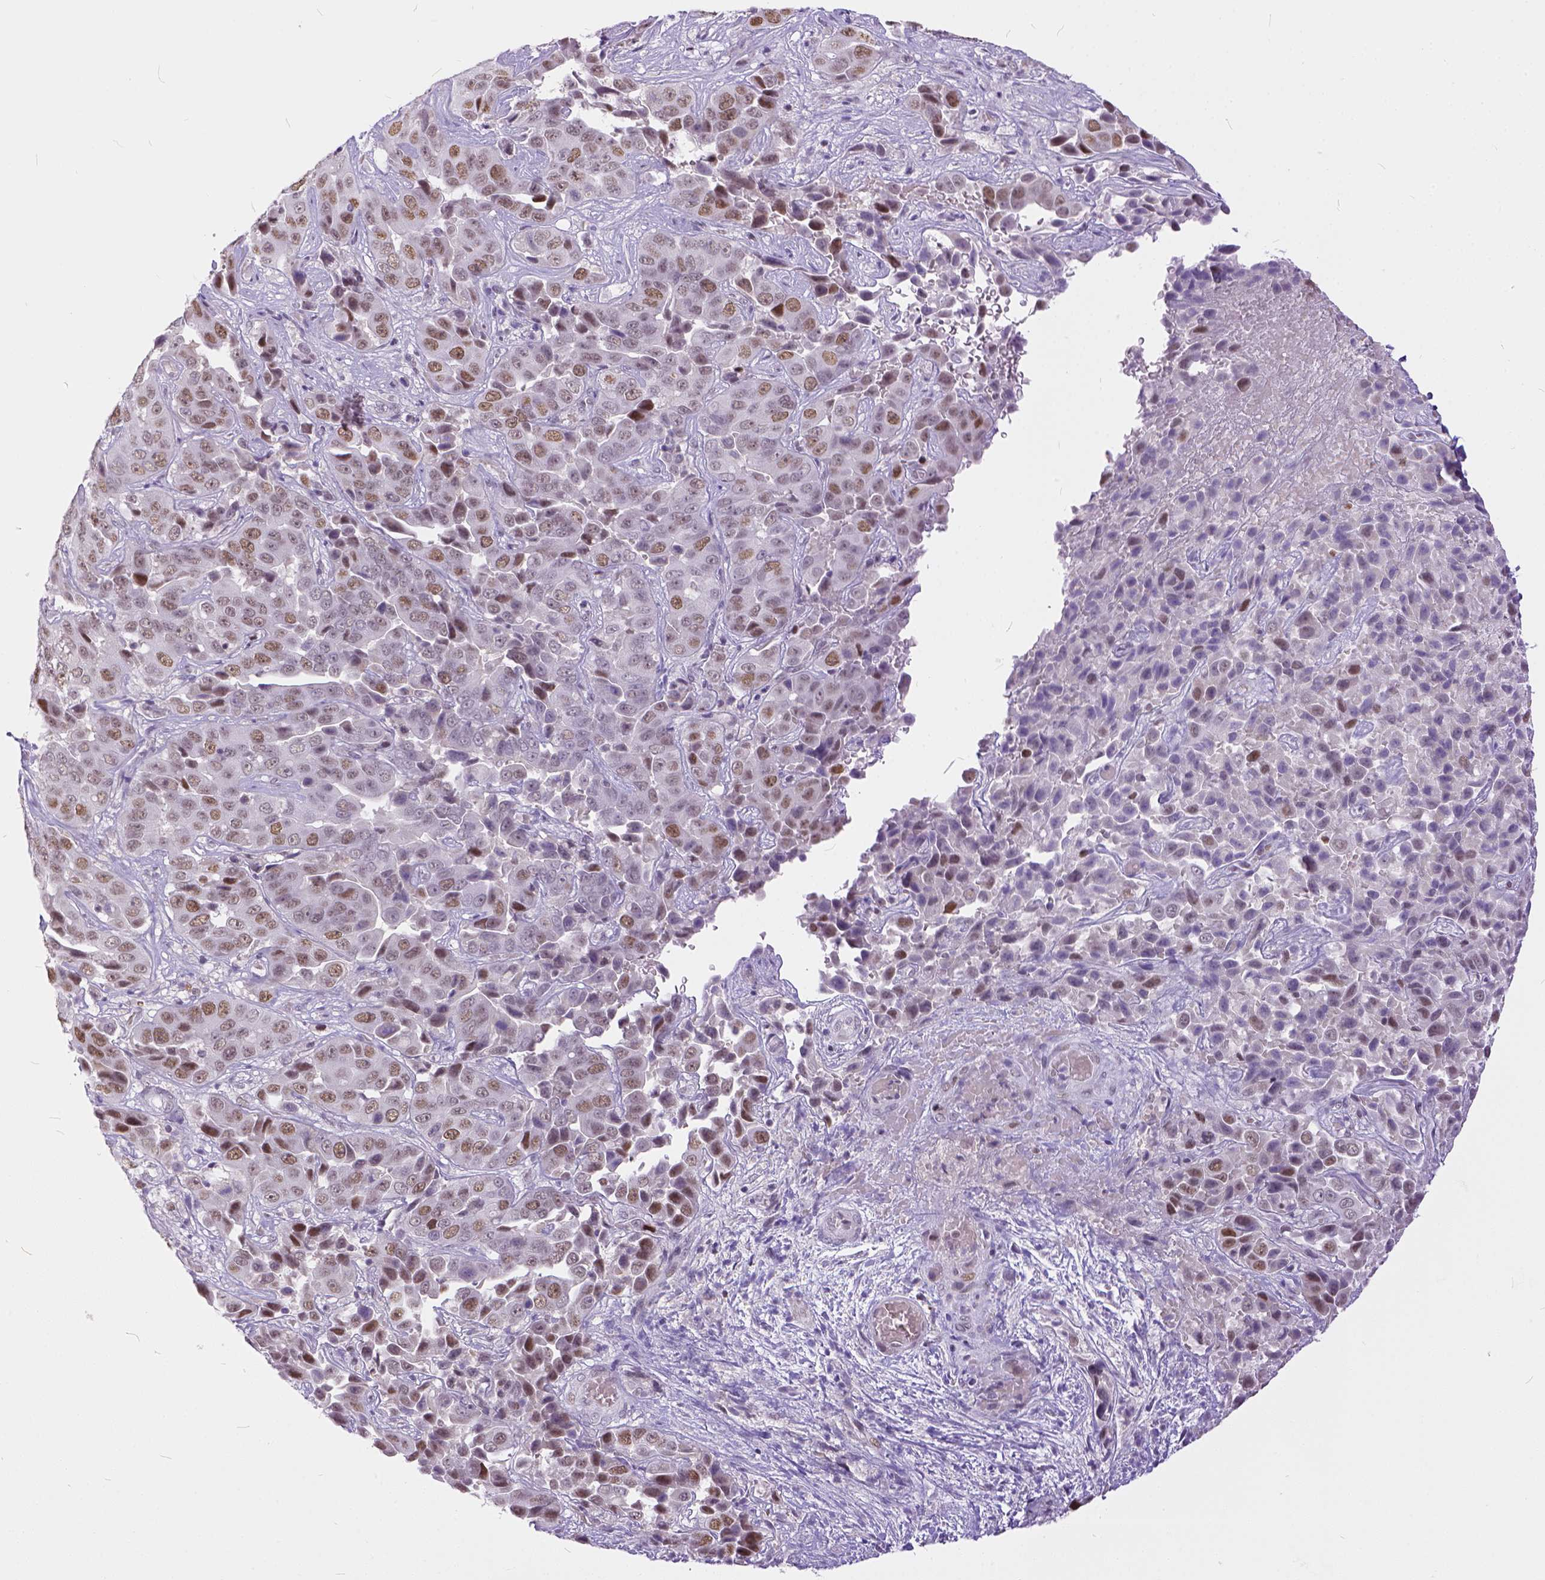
{"staining": {"intensity": "weak", "quantity": "25%-75%", "location": "nuclear"}, "tissue": "liver cancer", "cell_type": "Tumor cells", "image_type": "cancer", "snomed": [{"axis": "morphology", "description": "Cholangiocarcinoma"}, {"axis": "topography", "description": "Liver"}], "caption": "Protein expression analysis of human liver cancer reveals weak nuclear expression in approximately 25%-75% of tumor cells.", "gene": "ERCC1", "patient": {"sex": "female", "age": 52}}